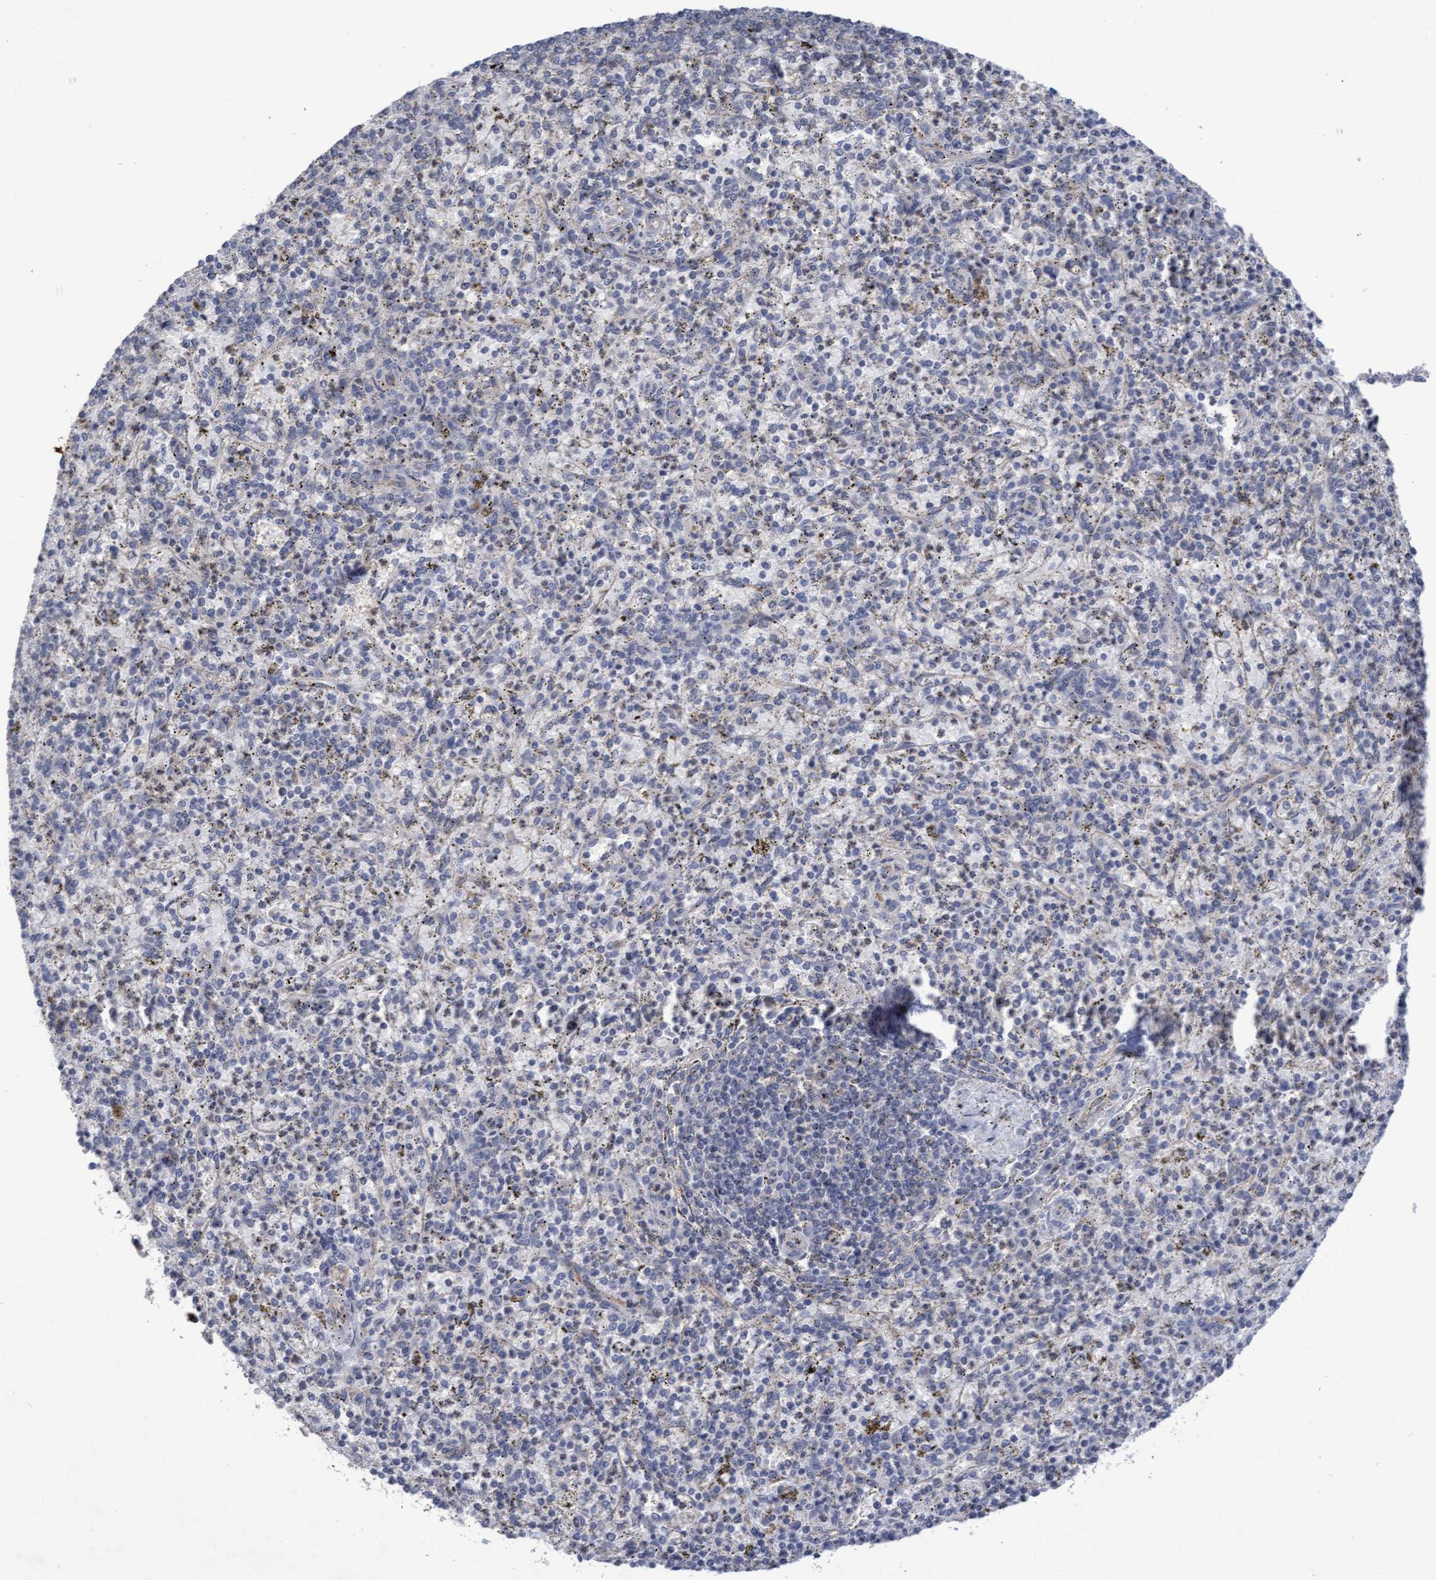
{"staining": {"intensity": "negative", "quantity": "none", "location": "none"}, "tissue": "spleen", "cell_type": "Cells in red pulp", "image_type": "normal", "snomed": [{"axis": "morphology", "description": "Normal tissue, NOS"}, {"axis": "topography", "description": "Spleen"}], "caption": "There is no significant expression in cells in red pulp of spleen. (DAB IHC, high magnification).", "gene": "KRT24", "patient": {"sex": "male", "age": 72}}